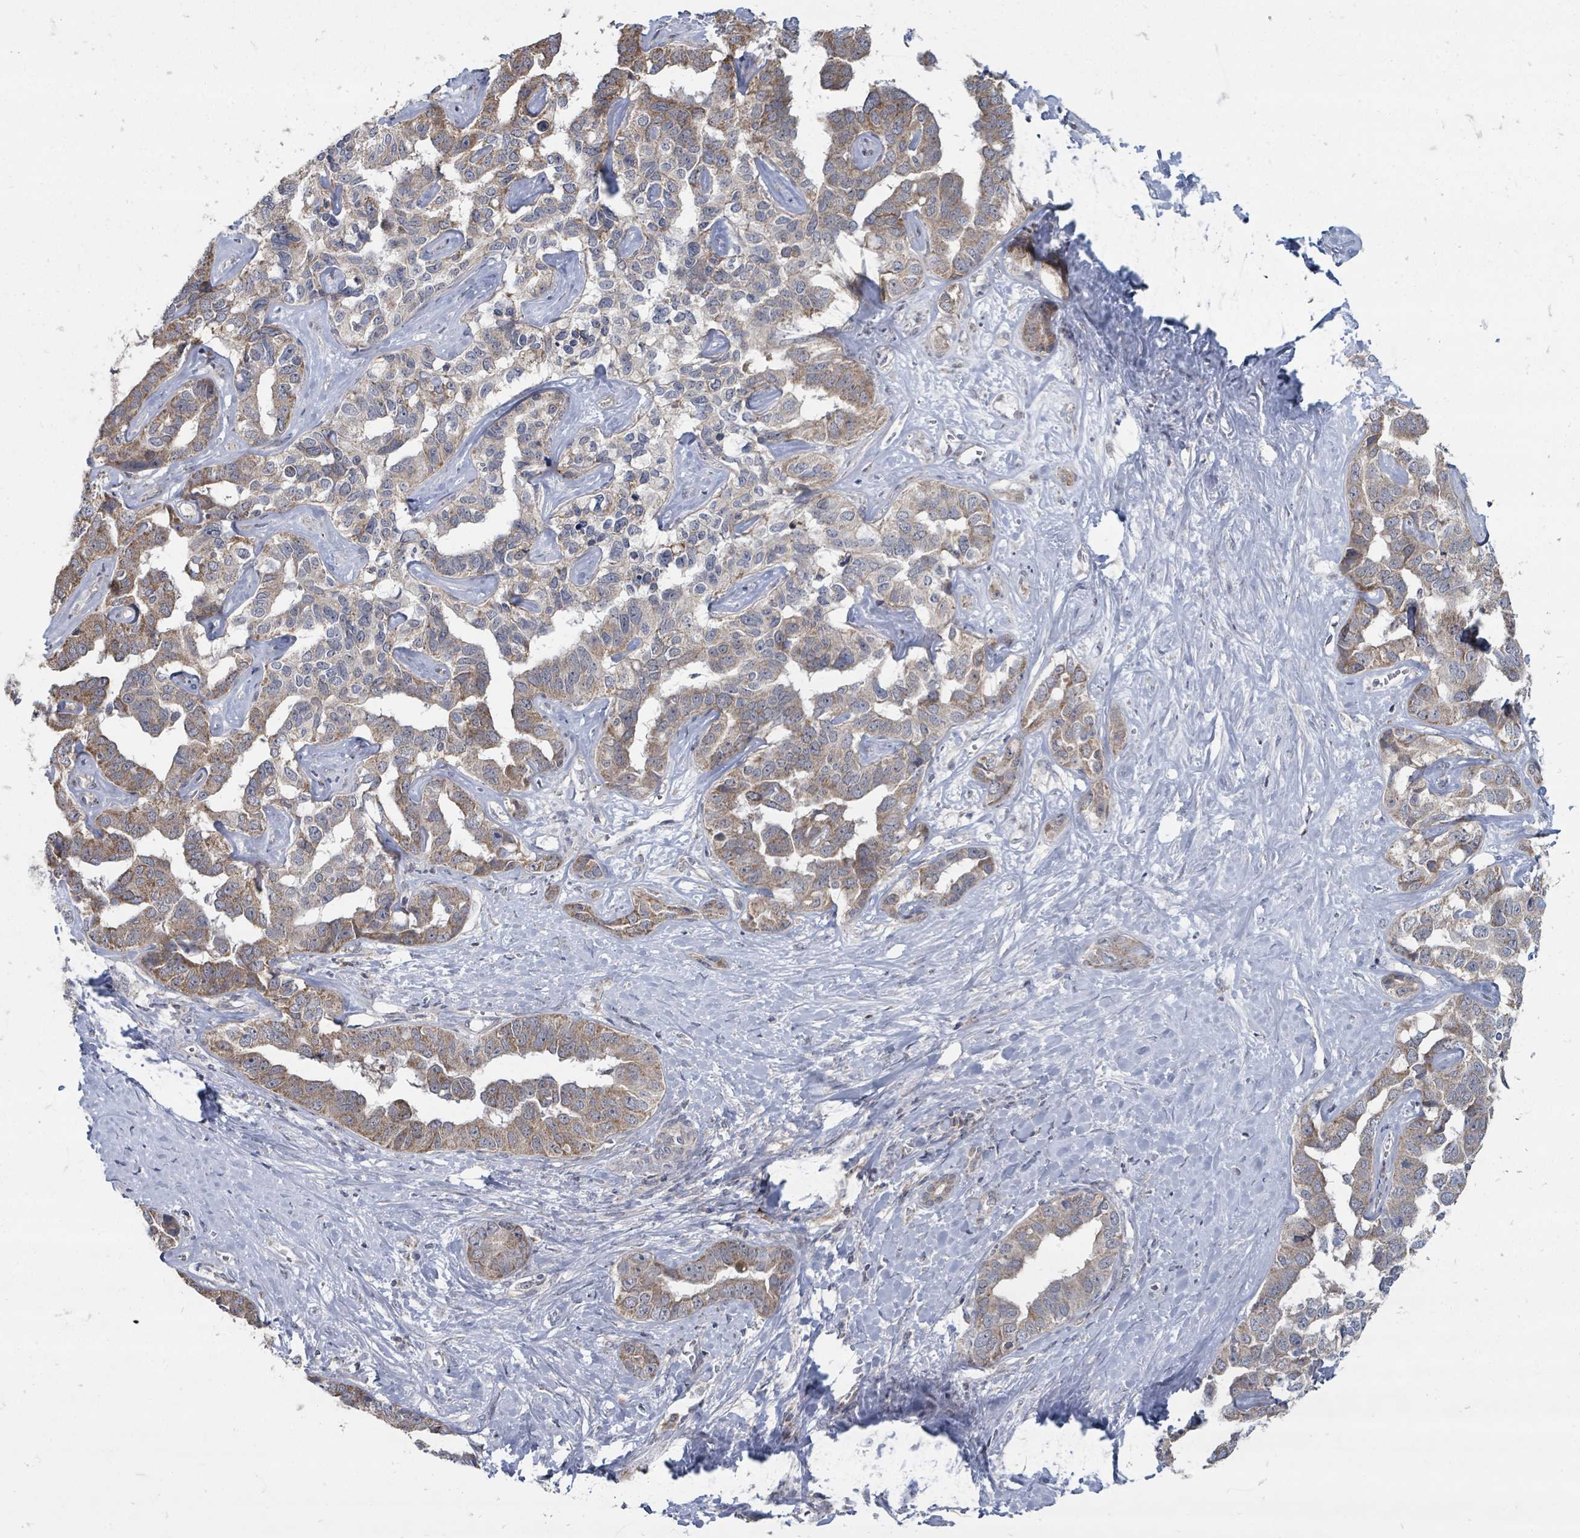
{"staining": {"intensity": "moderate", "quantity": "25%-75%", "location": "cytoplasmic/membranous"}, "tissue": "liver cancer", "cell_type": "Tumor cells", "image_type": "cancer", "snomed": [{"axis": "morphology", "description": "Cholangiocarcinoma"}, {"axis": "topography", "description": "Liver"}], "caption": "Tumor cells reveal medium levels of moderate cytoplasmic/membranous positivity in about 25%-75% of cells in liver cancer. The protein is shown in brown color, while the nuclei are stained blue.", "gene": "MAGOHB", "patient": {"sex": "male", "age": 59}}